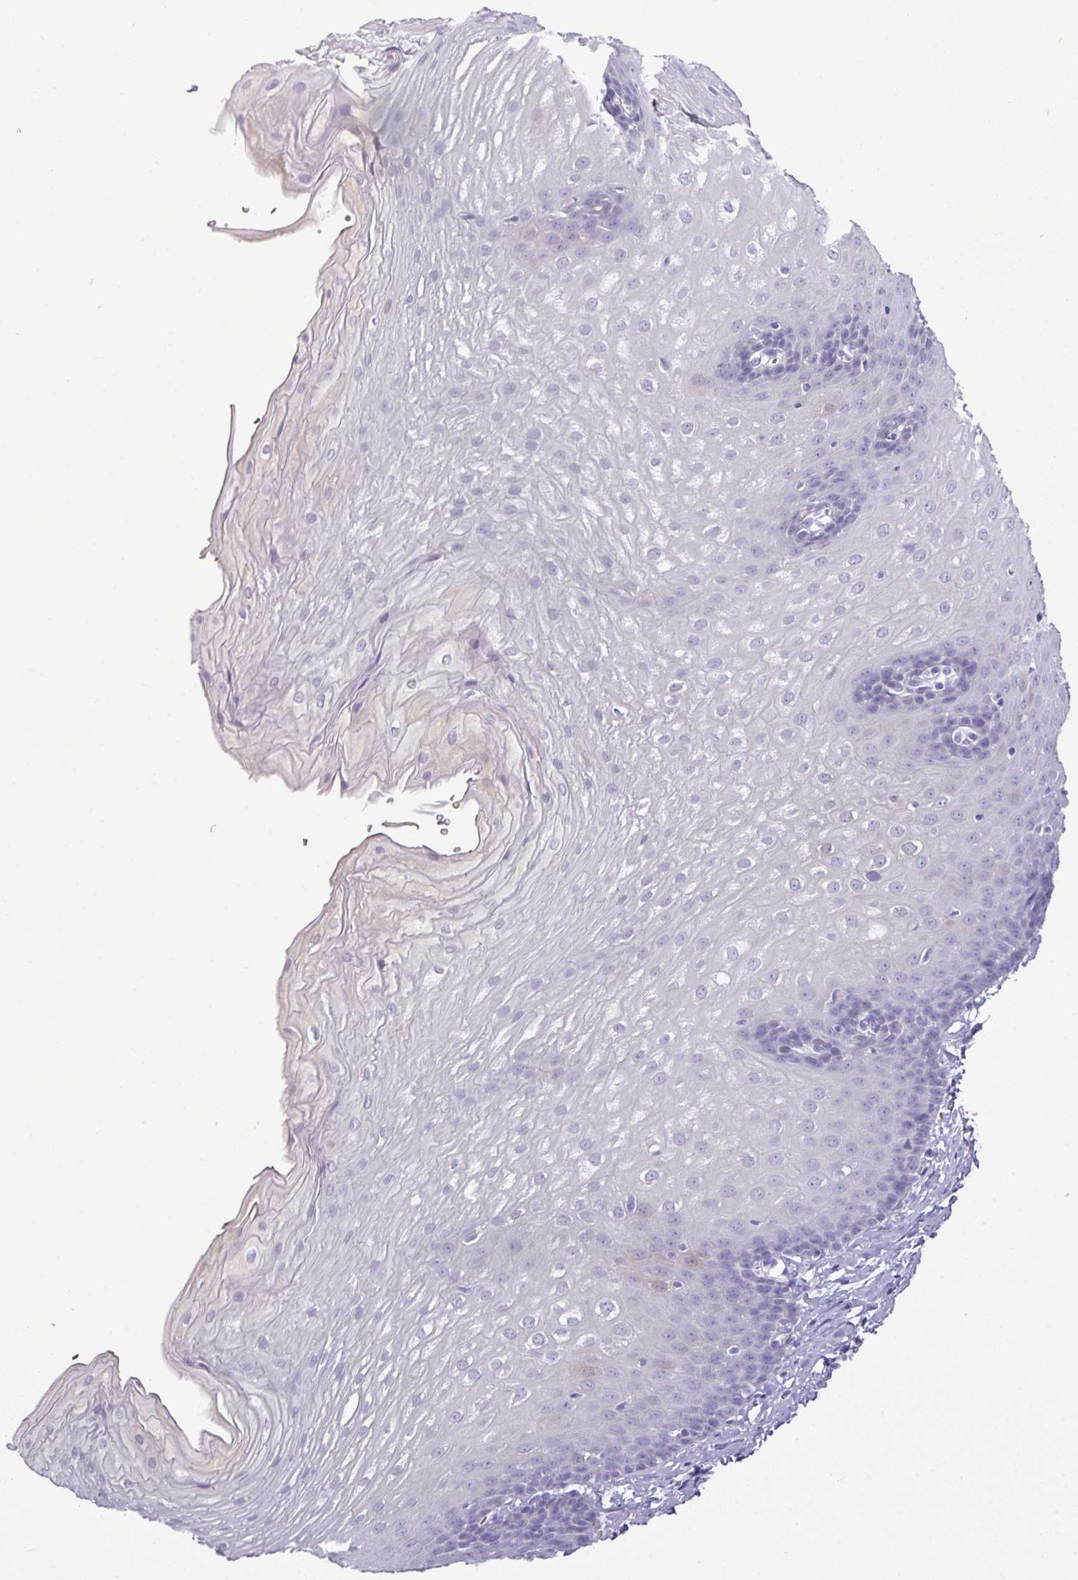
{"staining": {"intensity": "negative", "quantity": "none", "location": "none"}, "tissue": "esophagus", "cell_type": "Squamous epithelial cells", "image_type": "normal", "snomed": [{"axis": "morphology", "description": "Normal tissue, NOS"}, {"axis": "topography", "description": "Esophagus"}], "caption": "The IHC photomicrograph has no significant positivity in squamous epithelial cells of esophagus.", "gene": "GSTA1", "patient": {"sex": "male", "age": 70}}